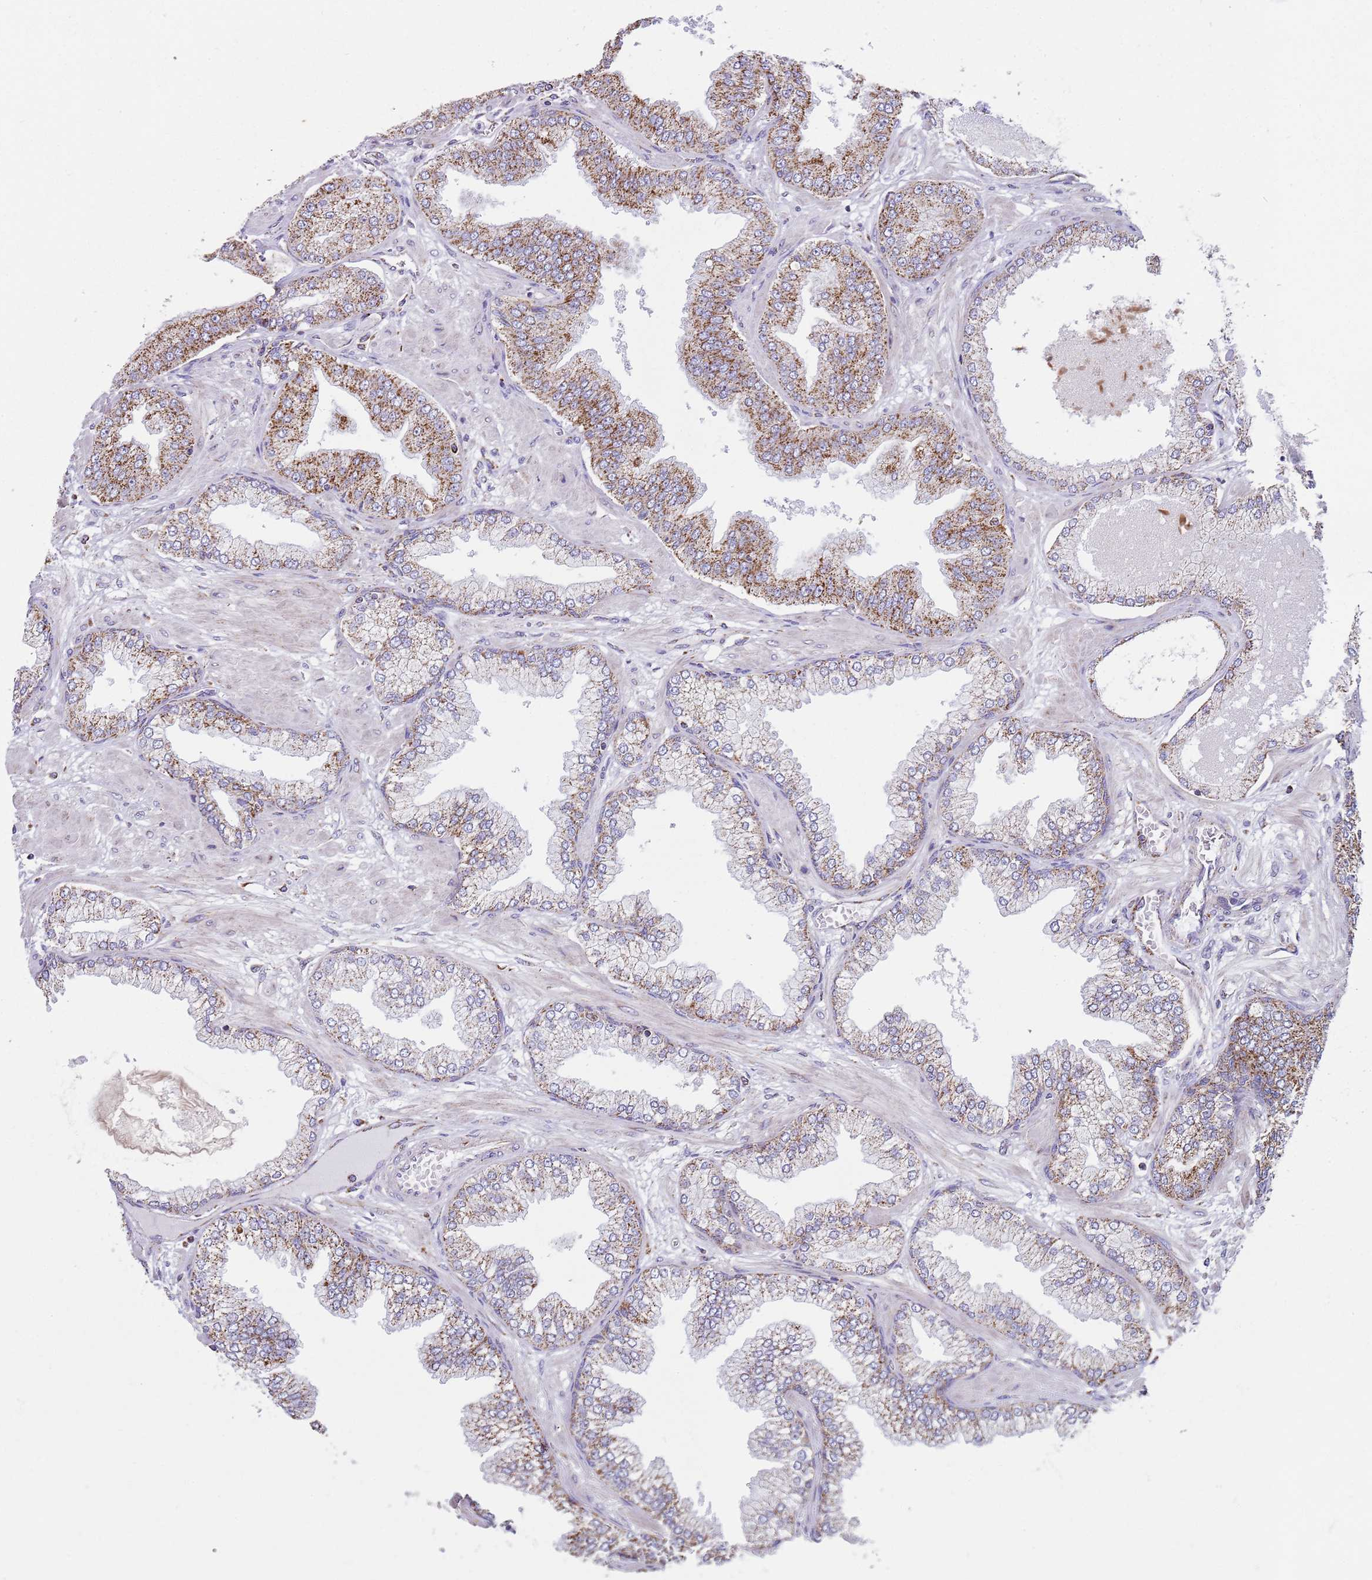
{"staining": {"intensity": "moderate", "quantity": ">75%", "location": "cytoplasmic/membranous"}, "tissue": "prostate cancer", "cell_type": "Tumor cells", "image_type": "cancer", "snomed": [{"axis": "morphology", "description": "Adenocarcinoma, Low grade"}, {"axis": "topography", "description": "Prostate"}], "caption": "Protein staining by immunohistochemistry (IHC) demonstrates moderate cytoplasmic/membranous expression in approximately >75% of tumor cells in low-grade adenocarcinoma (prostate).", "gene": "TTLL1", "patient": {"sex": "male", "age": 55}}